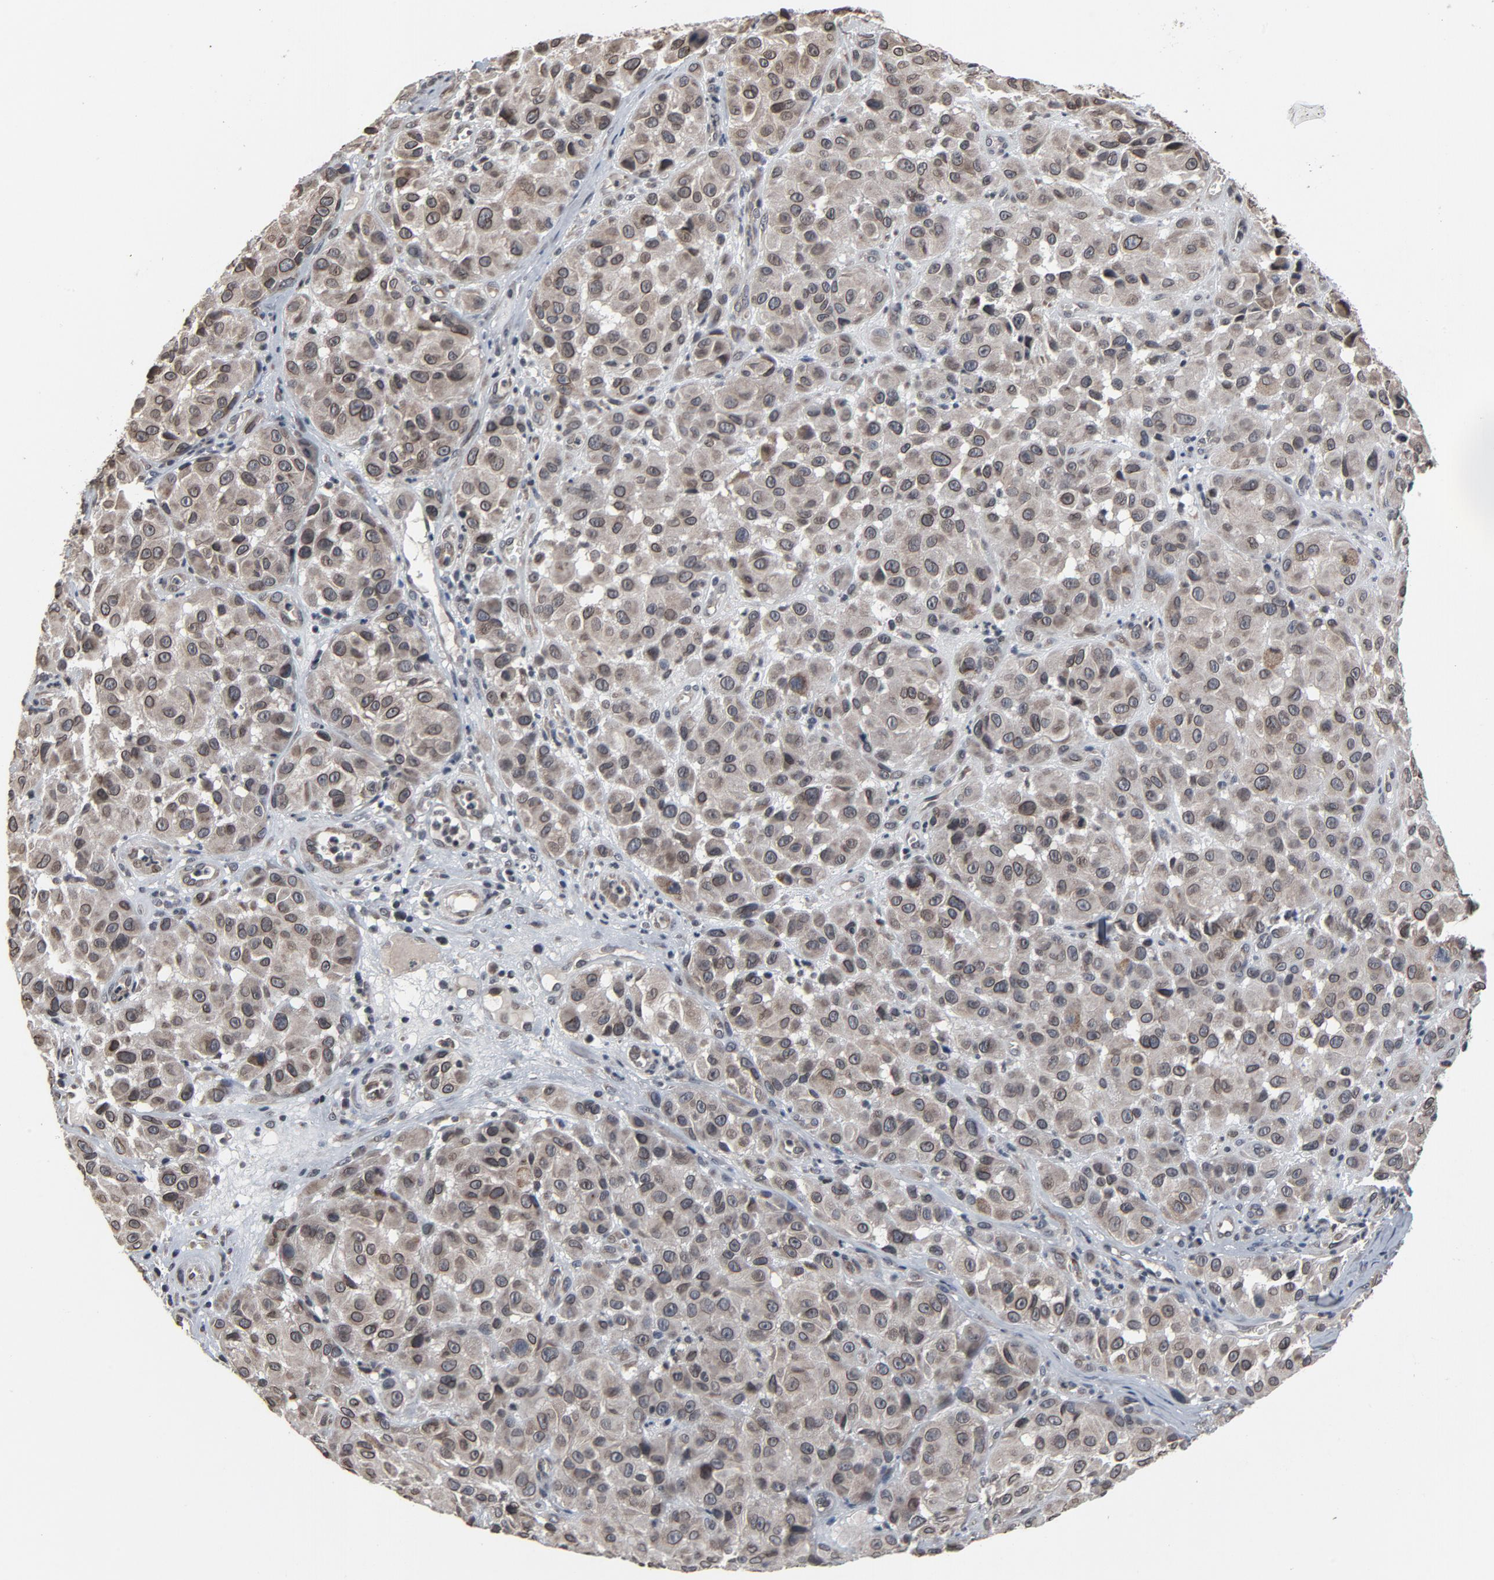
{"staining": {"intensity": "moderate", "quantity": ">75%", "location": "cytoplasmic/membranous,nuclear"}, "tissue": "melanoma", "cell_type": "Tumor cells", "image_type": "cancer", "snomed": [{"axis": "morphology", "description": "Malignant melanoma, NOS"}, {"axis": "topography", "description": "Skin"}], "caption": "Immunohistochemistry (IHC) micrograph of neoplastic tissue: human malignant melanoma stained using IHC displays medium levels of moderate protein expression localized specifically in the cytoplasmic/membranous and nuclear of tumor cells, appearing as a cytoplasmic/membranous and nuclear brown color.", "gene": "POM121", "patient": {"sex": "female", "age": 21}}